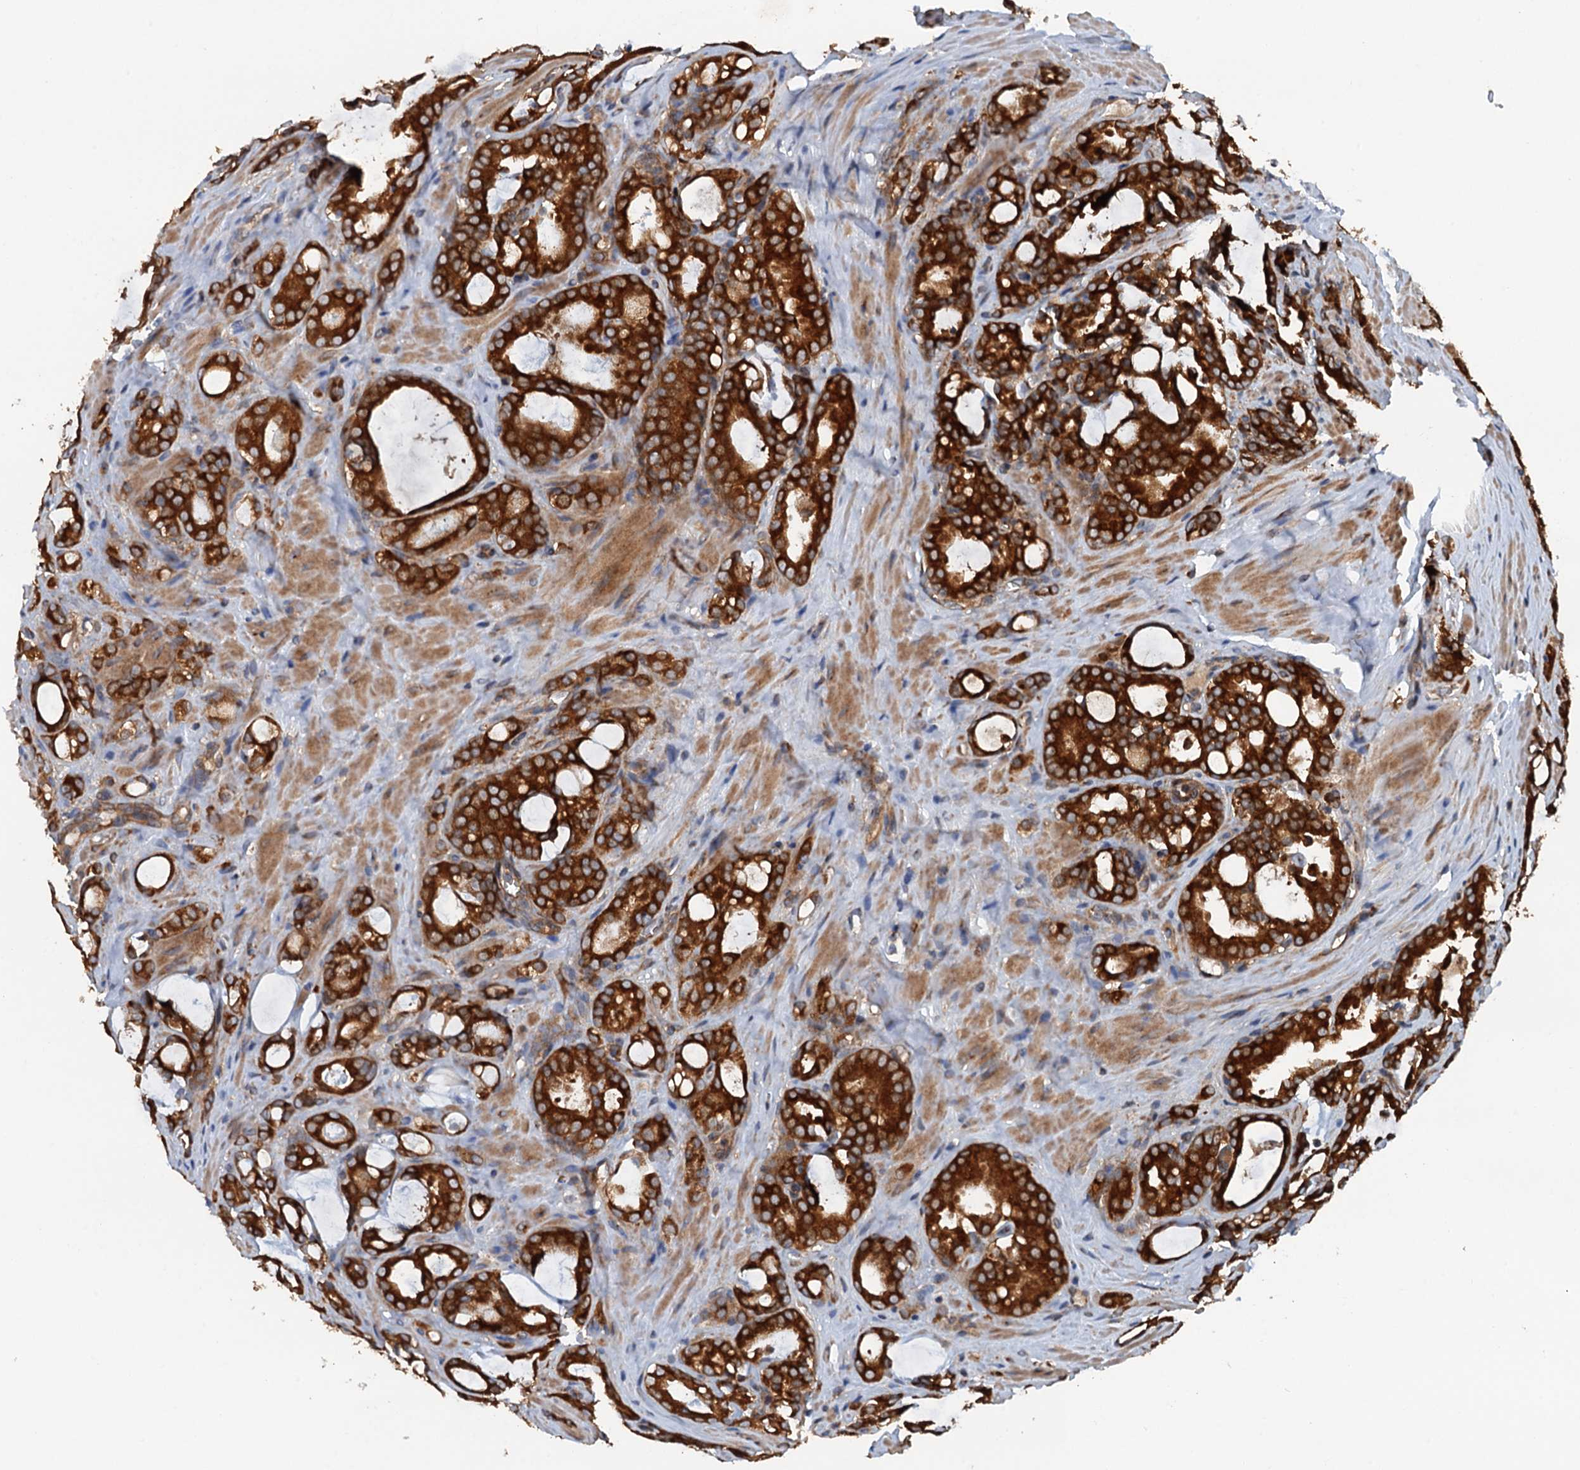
{"staining": {"intensity": "strong", "quantity": ">75%", "location": "cytoplasmic/membranous"}, "tissue": "prostate cancer", "cell_type": "Tumor cells", "image_type": "cancer", "snomed": [{"axis": "morphology", "description": "Adenocarcinoma, High grade"}, {"axis": "topography", "description": "Prostate"}], "caption": "Strong cytoplasmic/membranous protein expression is appreciated in about >75% of tumor cells in prostate cancer.", "gene": "COG3", "patient": {"sex": "male", "age": 72}}